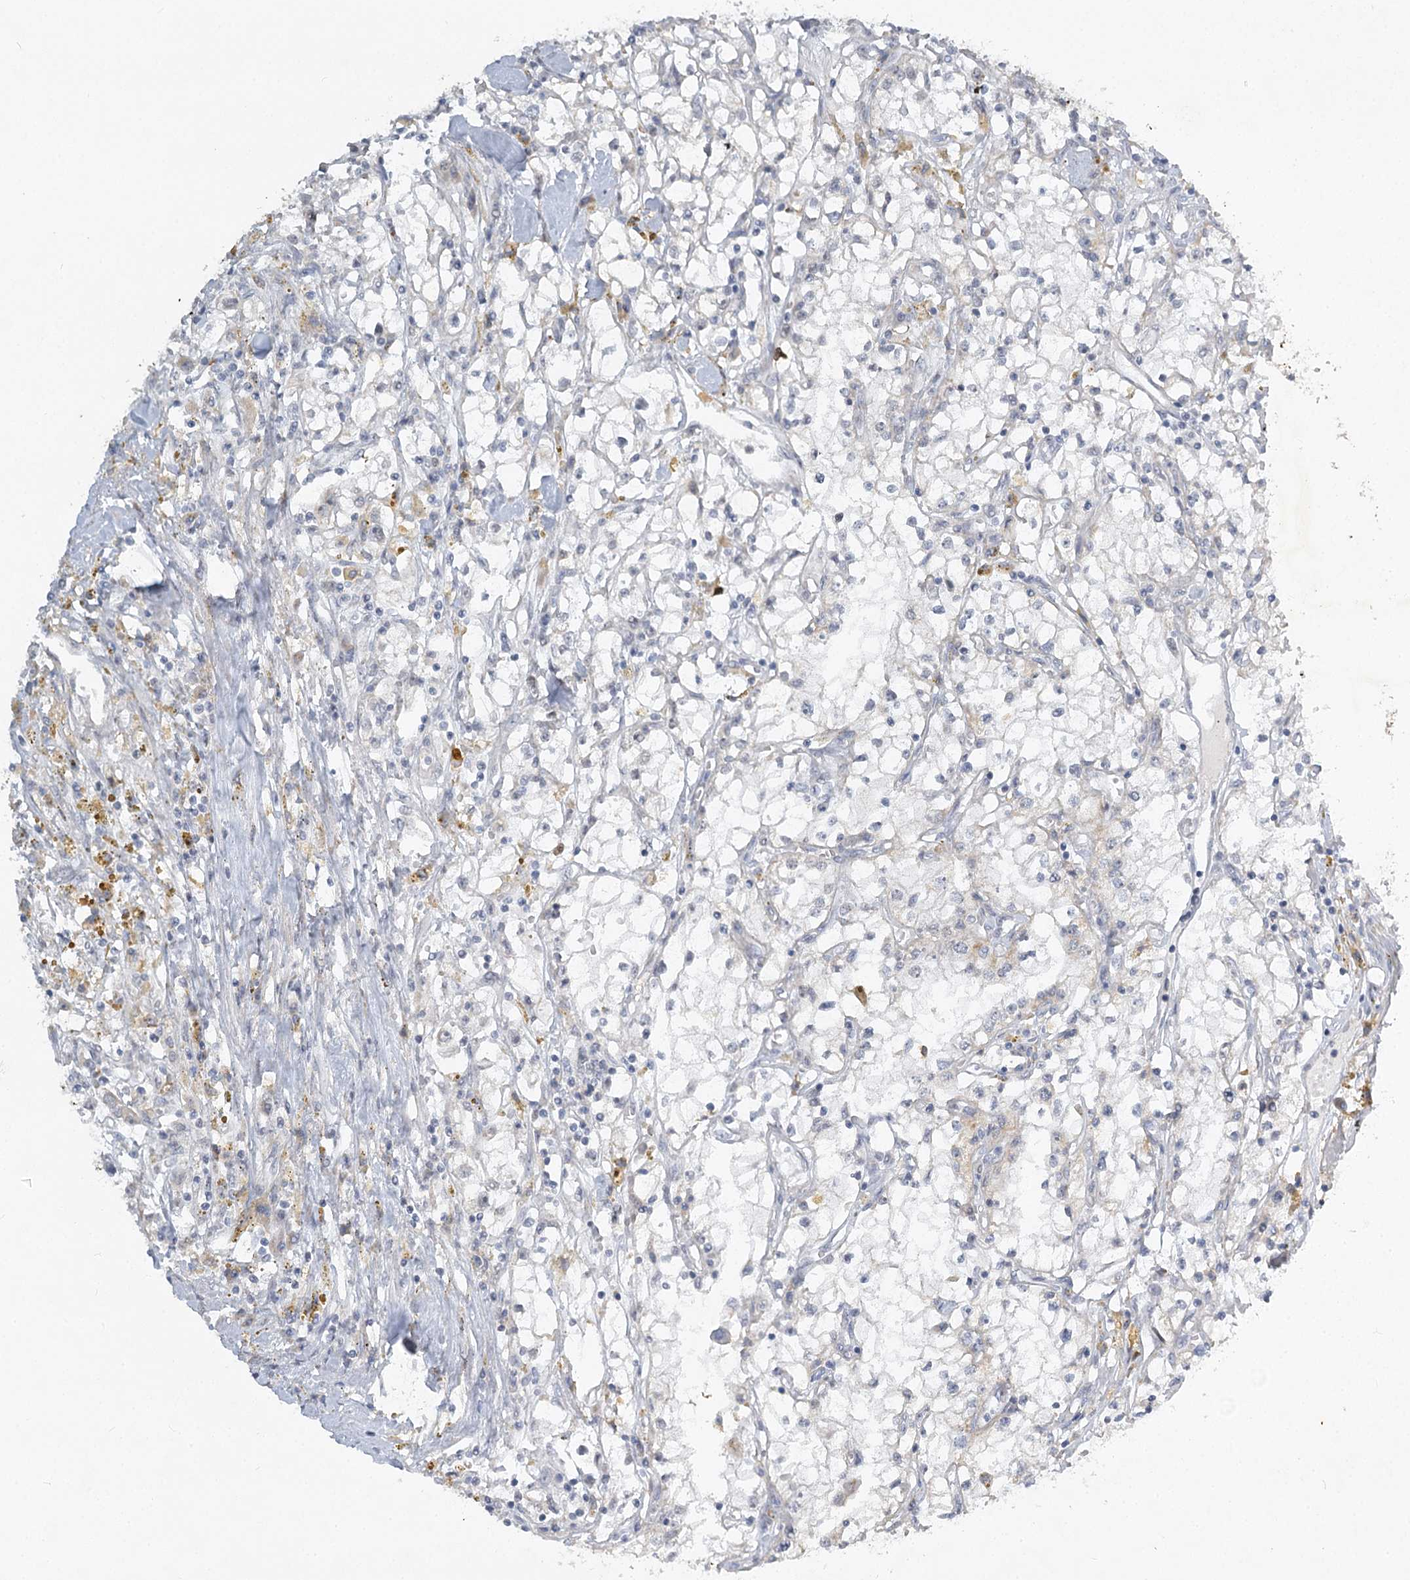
{"staining": {"intensity": "negative", "quantity": "none", "location": "none"}, "tissue": "renal cancer", "cell_type": "Tumor cells", "image_type": "cancer", "snomed": [{"axis": "morphology", "description": "Adenocarcinoma, NOS"}, {"axis": "topography", "description": "Kidney"}], "caption": "IHC of renal adenocarcinoma exhibits no staining in tumor cells.", "gene": "ABITRAM", "patient": {"sex": "male", "age": 56}}